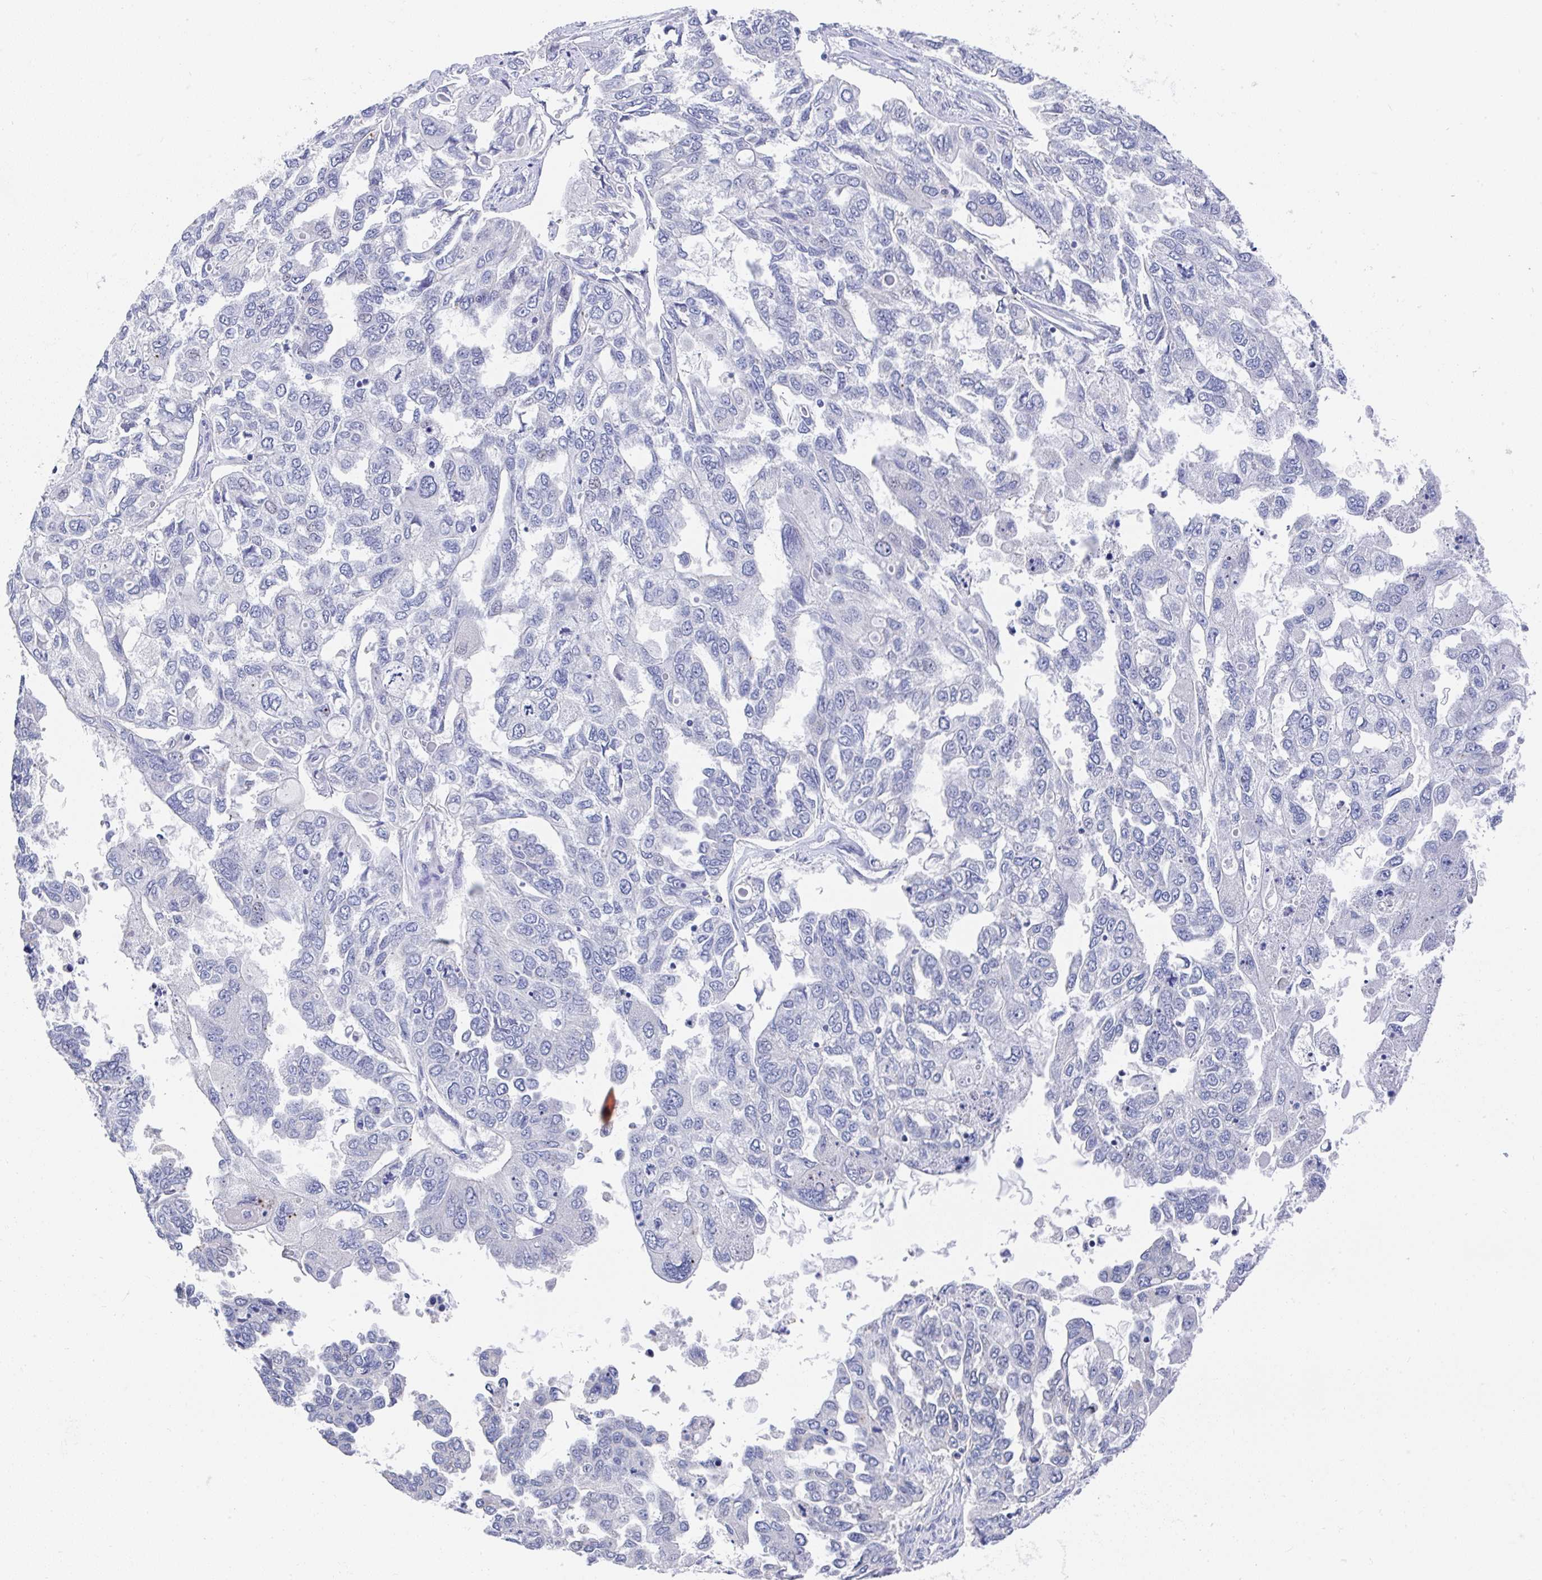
{"staining": {"intensity": "negative", "quantity": "none", "location": "none"}, "tissue": "ovarian cancer", "cell_type": "Tumor cells", "image_type": "cancer", "snomed": [{"axis": "morphology", "description": "Cystadenocarcinoma, serous, NOS"}, {"axis": "topography", "description": "Ovary"}], "caption": "Human ovarian cancer (serous cystadenocarcinoma) stained for a protein using immunohistochemistry exhibits no positivity in tumor cells.", "gene": "TNFRSF8", "patient": {"sex": "female", "age": 53}}